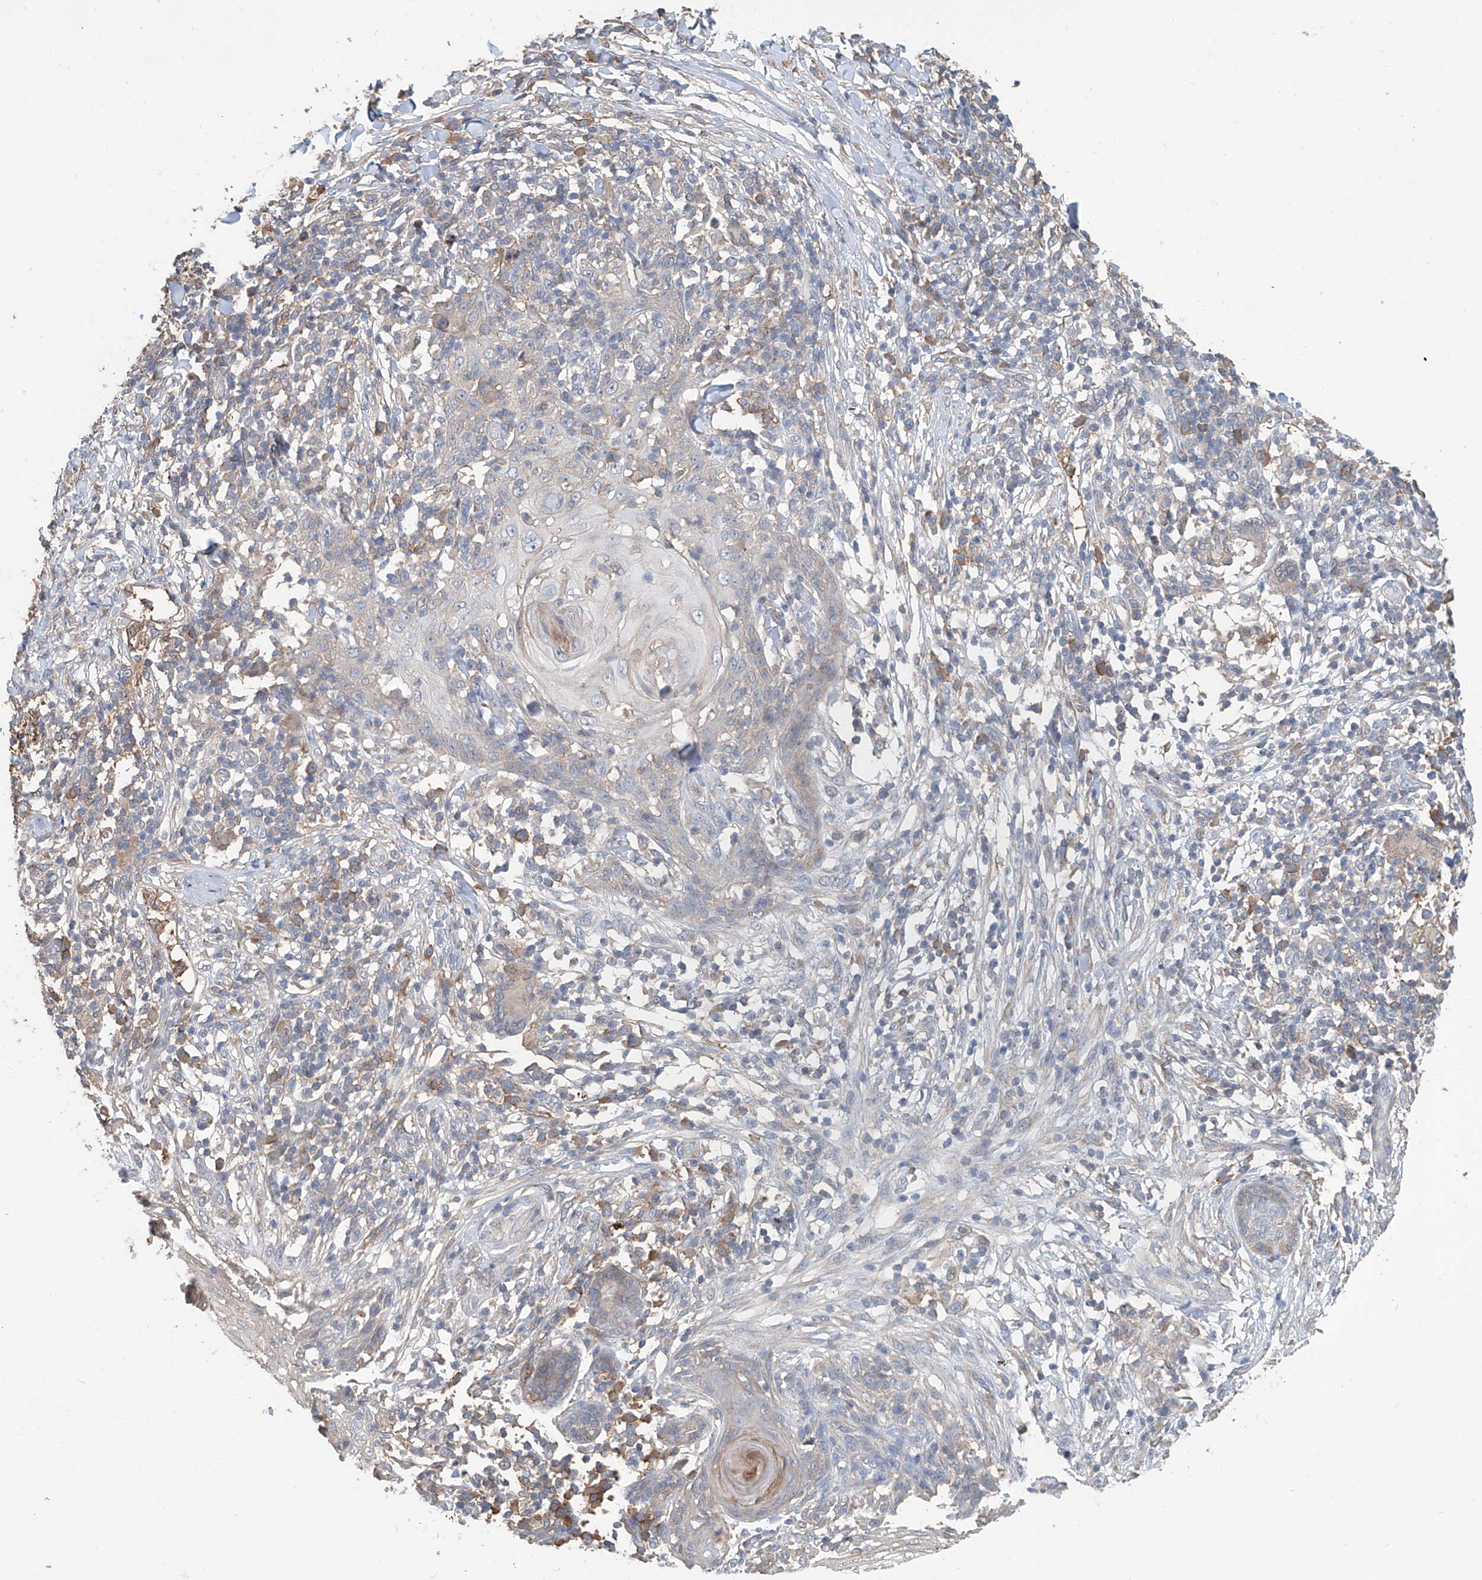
{"staining": {"intensity": "weak", "quantity": "<25%", "location": "cytoplasmic/membranous"}, "tissue": "skin cancer", "cell_type": "Tumor cells", "image_type": "cancer", "snomed": [{"axis": "morphology", "description": "Squamous cell carcinoma, NOS"}, {"axis": "topography", "description": "Skin"}], "caption": "Micrograph shows no significant protein expression in tumor cells of skin cancer.", "gene": "KCNK10", "patient": {"sex": "female", "age": 88}}